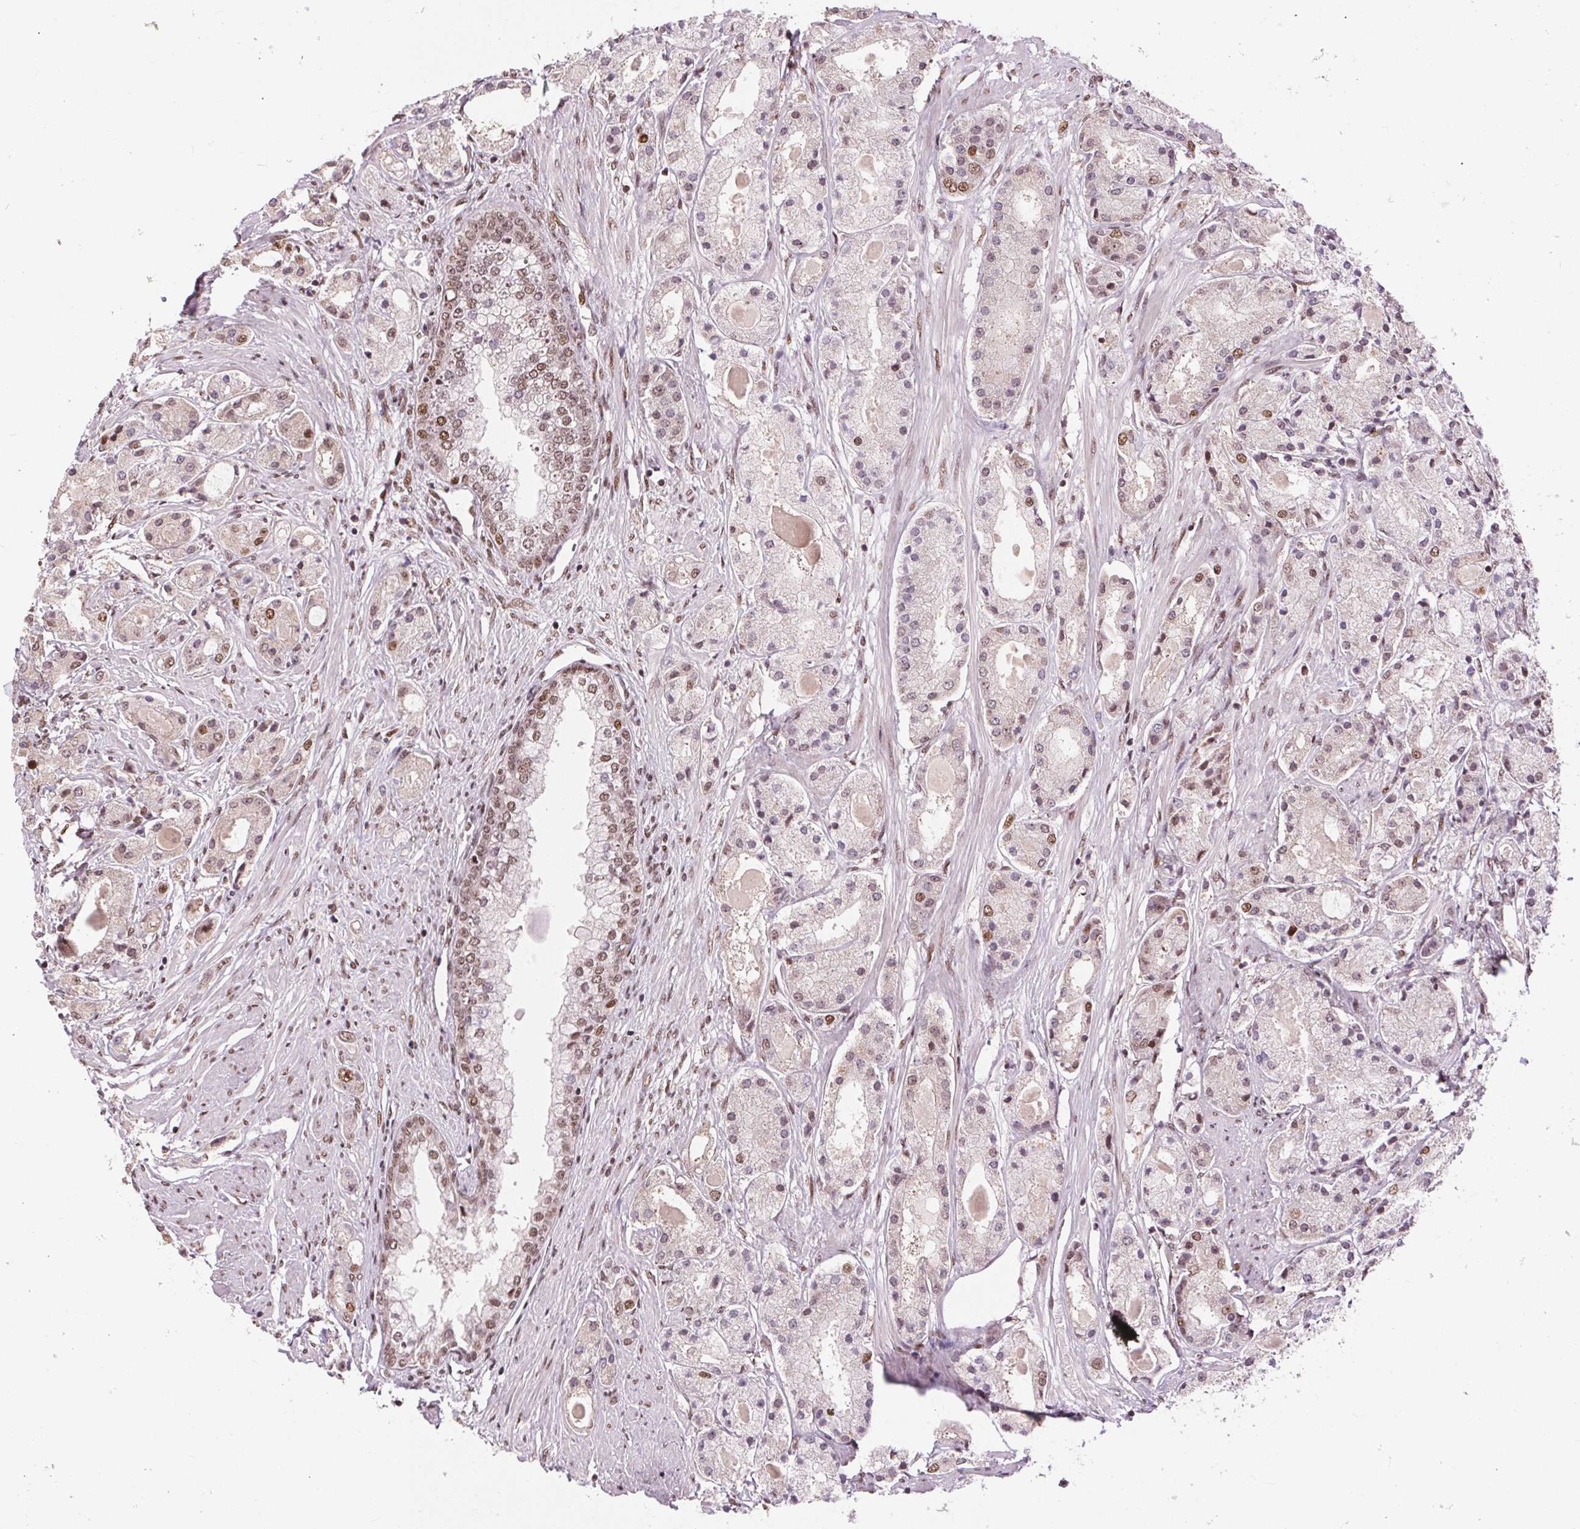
{"staining": {"intensity": "moderate", "quantity": "<25%", "location": "nuclear"}, "tissue": "prostate cancer", "cell_type": "Tumor cells", "image_type": "cancer", "snomed": [{"axis": "morphology", "description": "Adenocarcinoma, High grade"}, {"axis": "topography", "description": "Prostate"}], "caption": "Brown immunohistochemical staining in prostate cancer displays moderate nuclear expression in approximately <25% of tumor cells.", "gene": "RAD23A", "patient": {"sex": "male", "age": 67}}